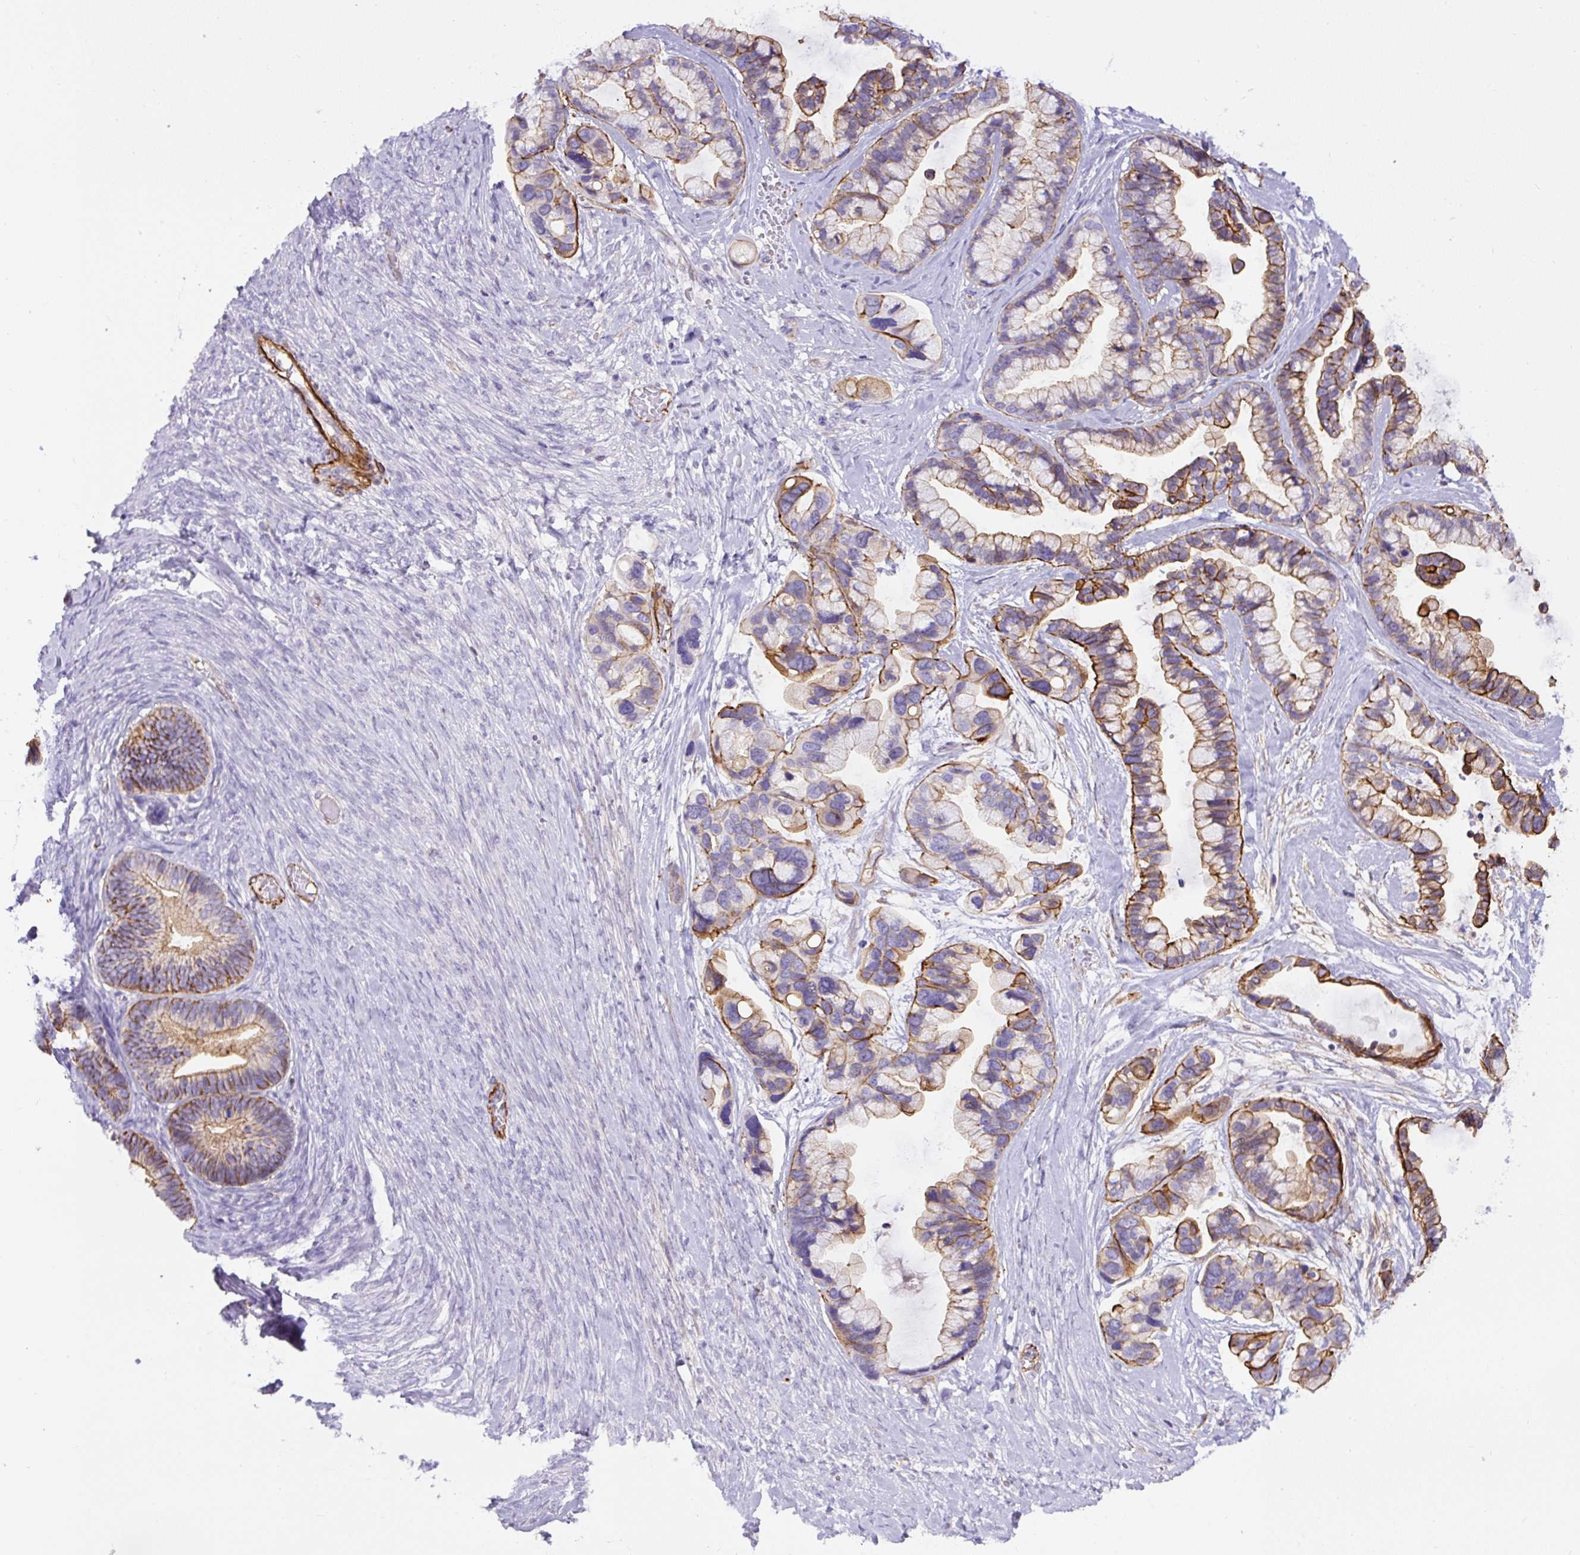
{"staining": {"intensity": "strong", "quantity": "25%-75%", "location": "cytoplasmic/membranous"}, "tissue": "ovarian cancer", "cell_type": "Tumor cells", "image_type": "cancer", "snomed": [{"axis": "morphology", "description": "Cystadenocarcinoma, serous, NOS"}, {"axis": "topography", "description": "Ovary"}], "caption": "A photomicrograph of human ovarian cancer (serous cystadenocarcinoma) stained for a protein shows strong cytoplasmic/membranous brown staining in tumor cells. (Brightfield microscopy of DAB IHC at high magnification).", "gene": "B3GALT5", "patient": {"sex": "female", "age": 56}}